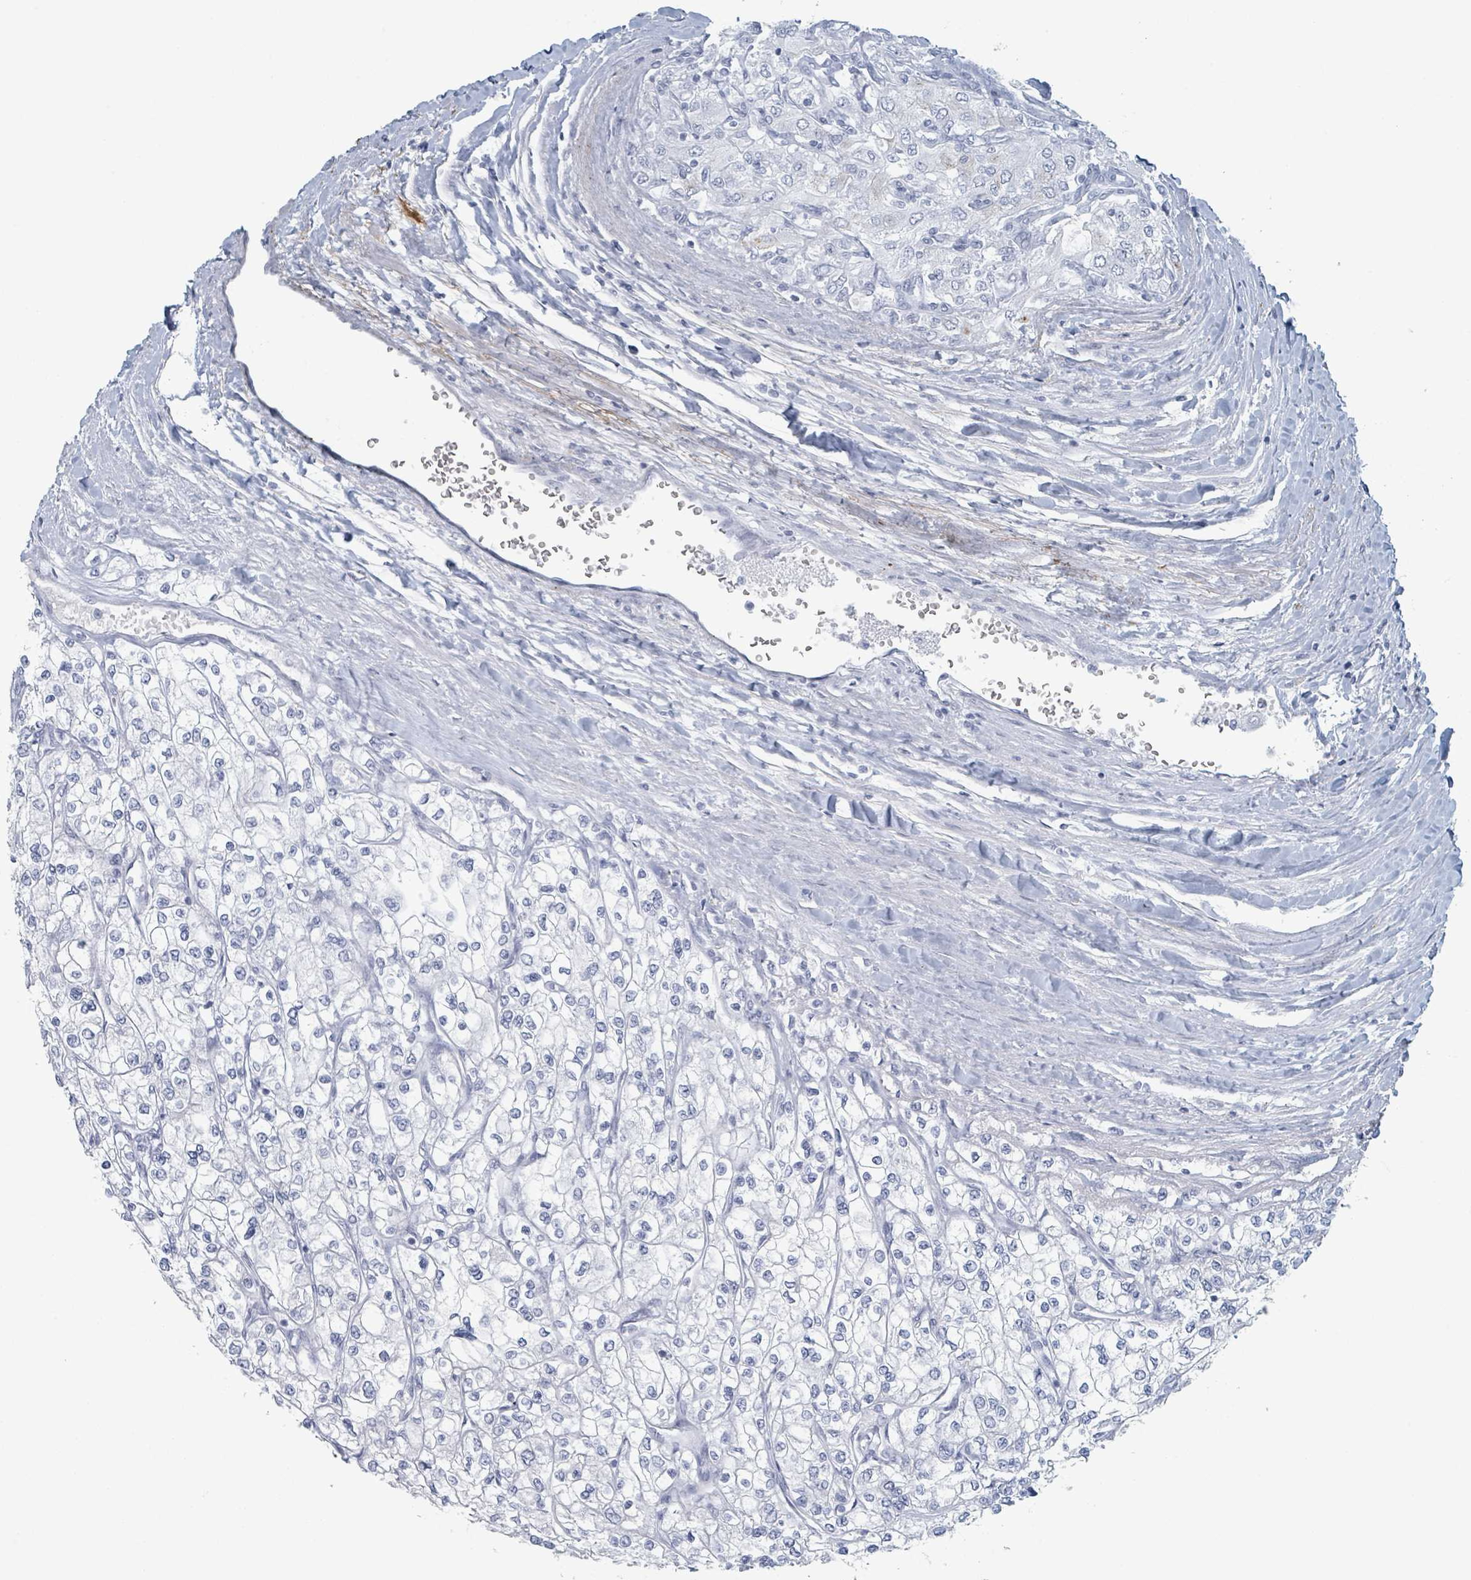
{"staining": {"intensity": "negative", "quantity": "none", "location": "none"}, "tissue": "renal cancer", "cell_type": "Tumor cells", "image_type": "cancer", "snomed": [{"axis": "morphology", "description": "Adenocarcinoma, NOS"}, {"axis": "topography", "description": "Kidney"}], "caption": "Tumor cells are negative for brown protein staining in renal cancer.", "gene": "GPR15LG", "patient": {"sex": "male", "age": 80}}